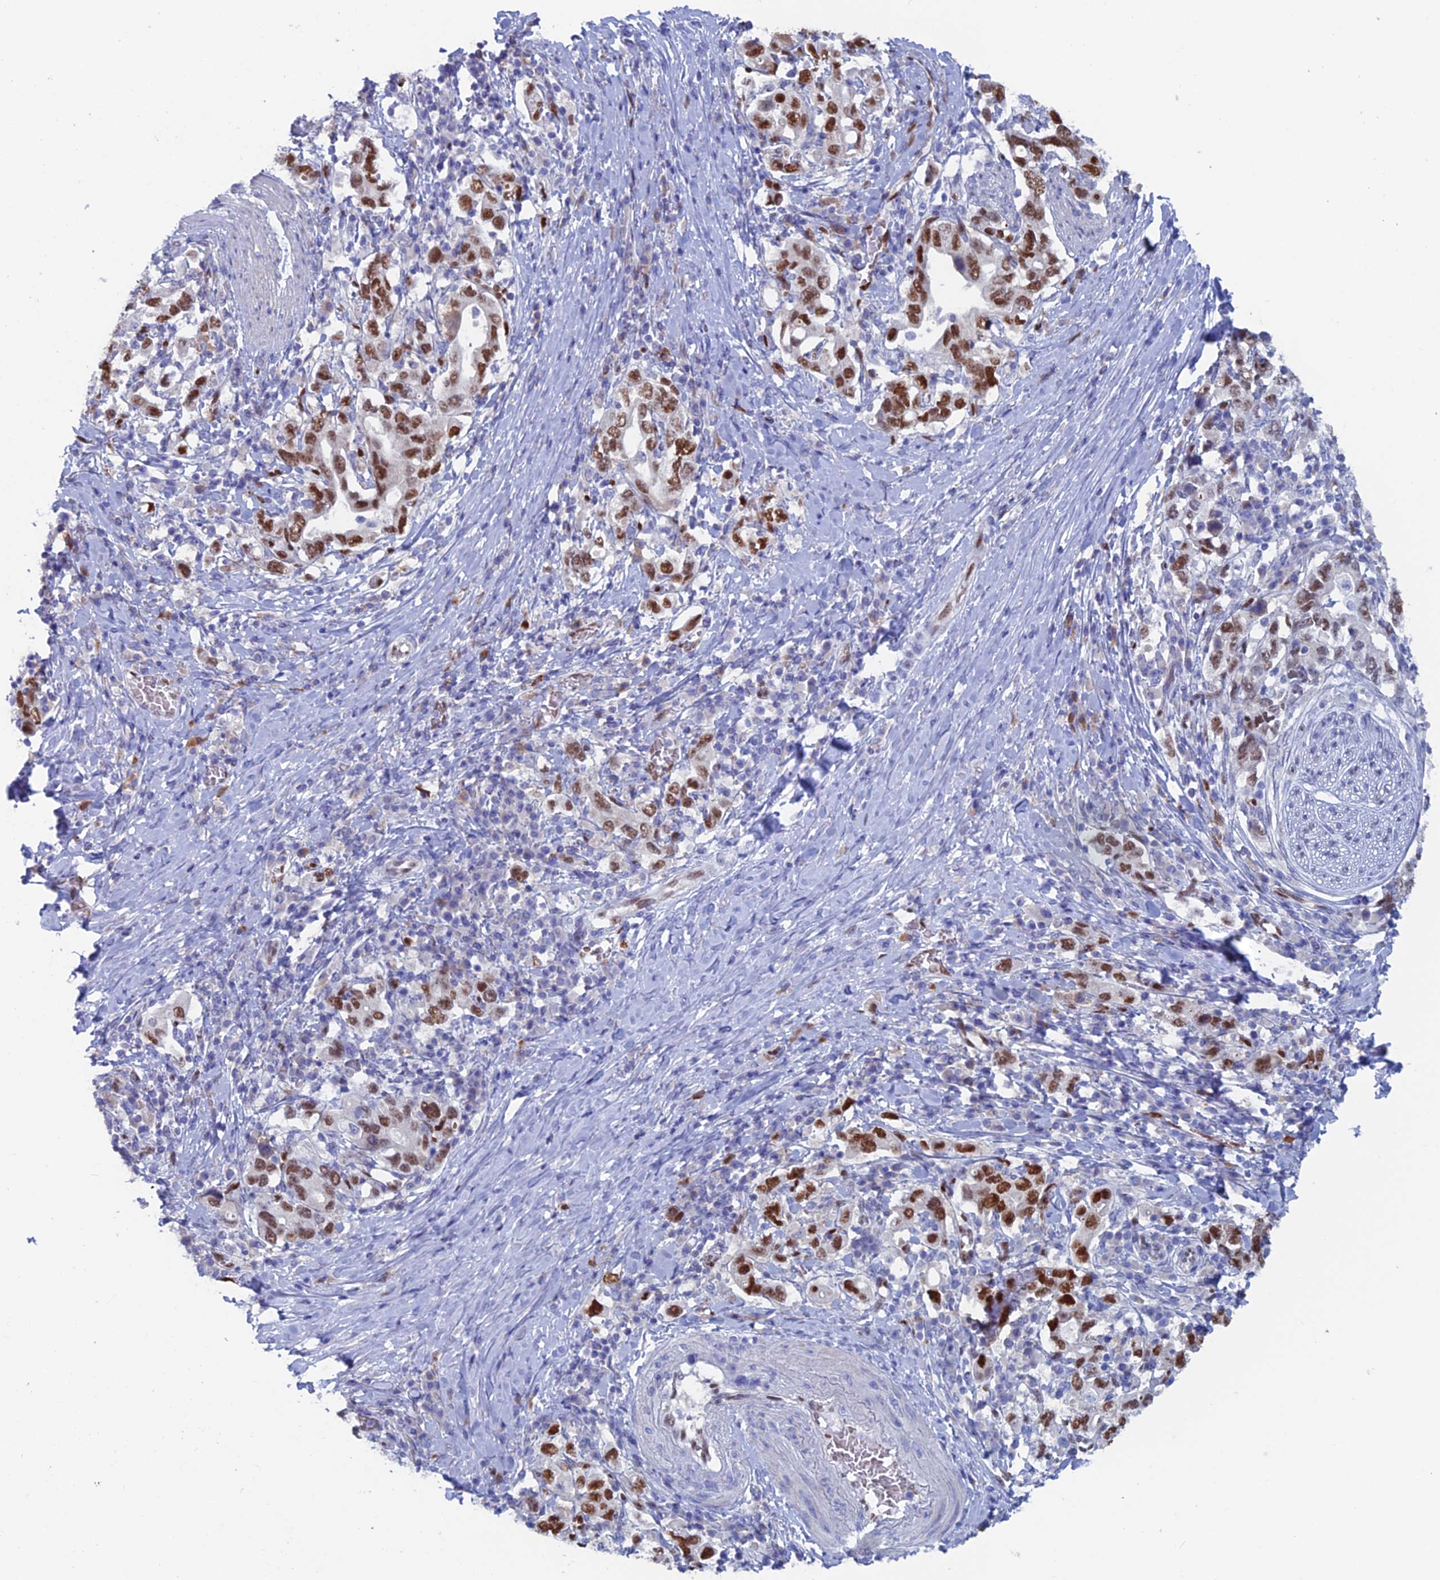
{"staining": {"intensity": "strong", "quantity": ">75%", "location": "nuclear"}, "tissue": "stomach cancer", "cell_type": "Tumor cells", "image_type": "cancer", "snomed": [{"axis": "morphology", "description": "Adenocarcinoma, NOS"}, {"axis": "topography", "description": "Stomach, upper"}, {"axis": "topography", "description": "Stomach"}], "caption": "Protein expression analysis of adenocarcinoma (stomach) shows strong nuclear staining in about >75% of tumor cells. (DAB IHC, brown staining for protein, blue staining for nuclei).", "gene": "NOL4L", "patient": {"sex": "male", "age": 62}}